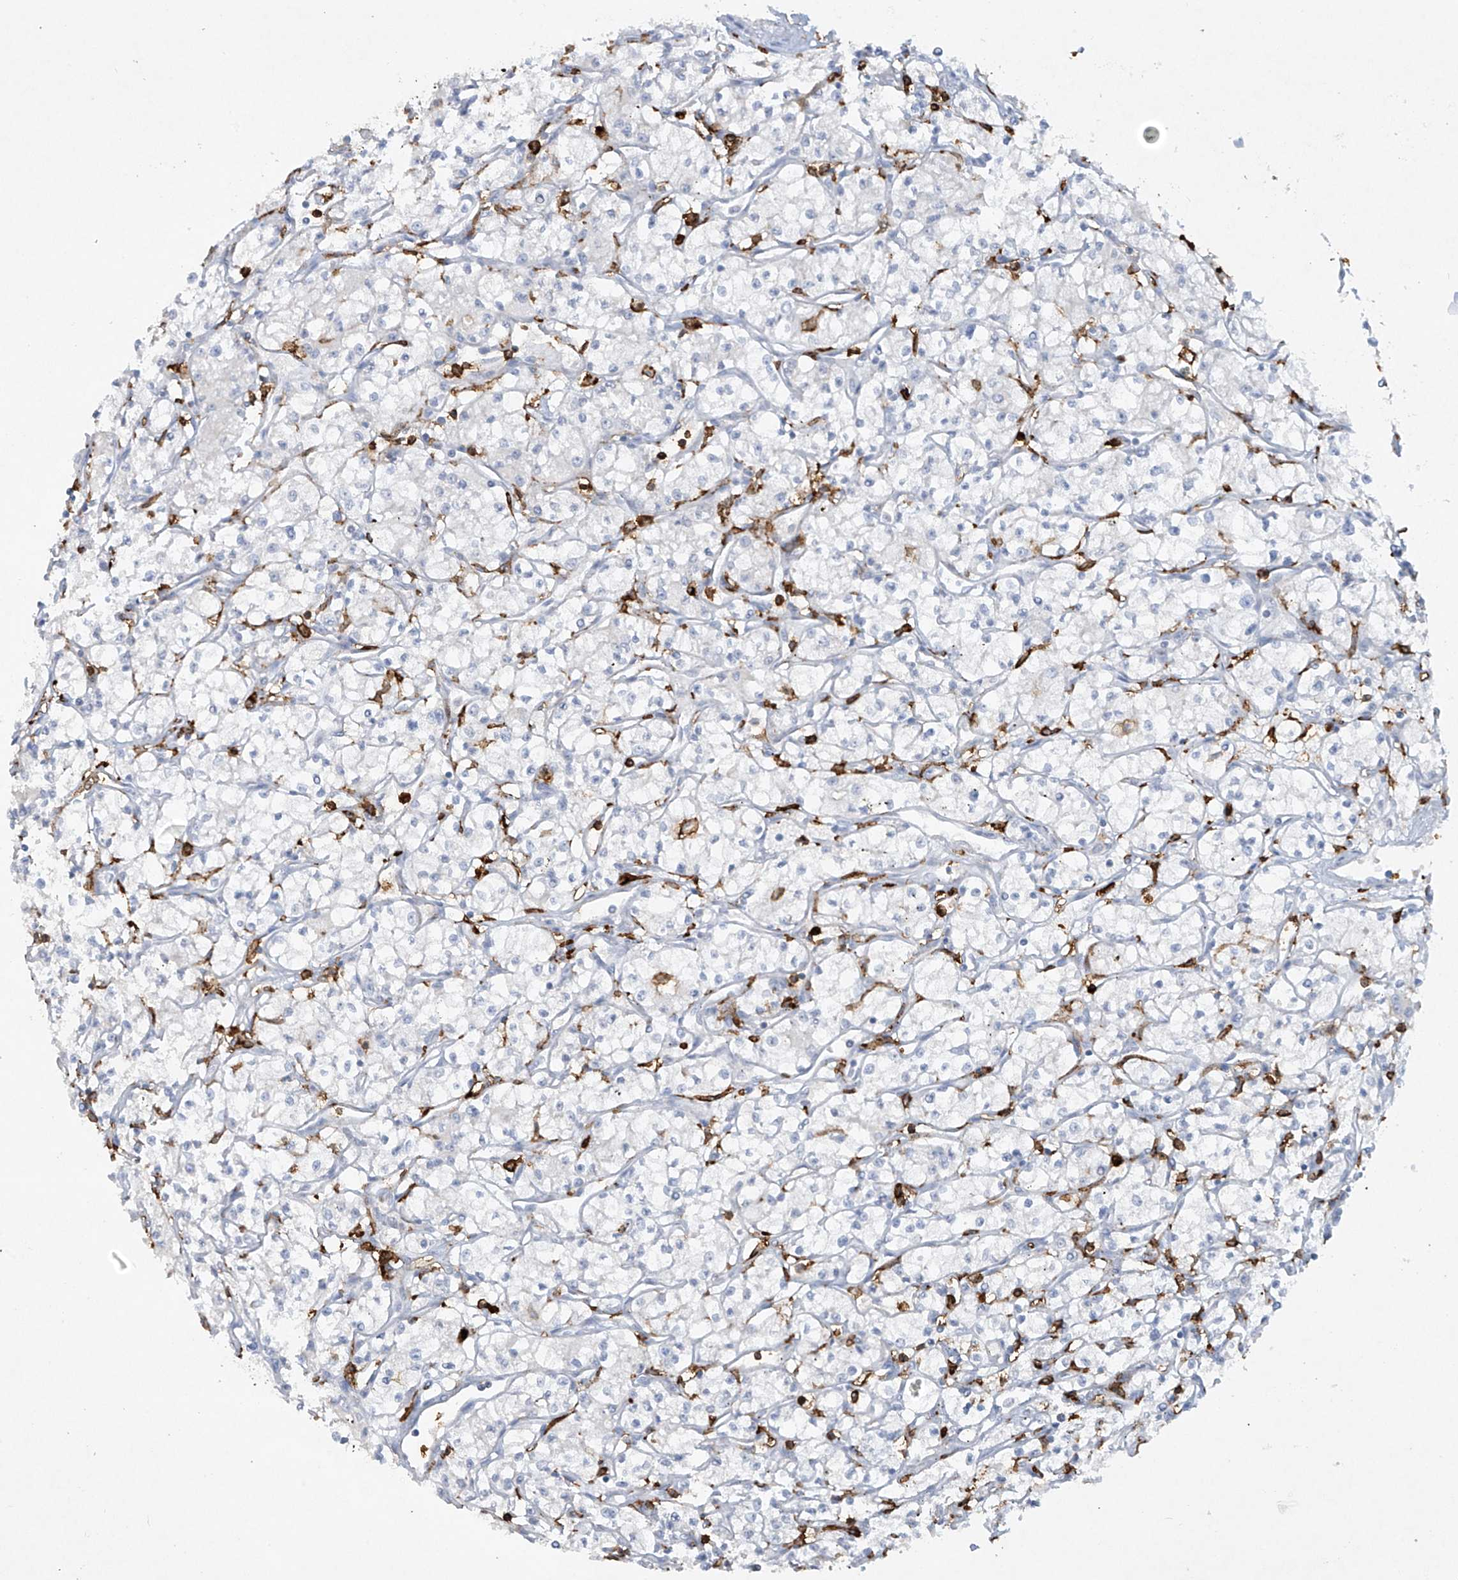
{"staining": {"intensity": "negative", "quantity": "none", "location": "none"}, "tissue": "renal cancer", "cell_type": "Tumor cells", "image_type": "cancer", "snomed": [{"axis": "morphology", "description": "Adenocarcinoma, NOS"}, {"axis": "topography", "description": "Kidney"}], "caption": "Tumor cells are negative for brown protein staining in renal cancer (adenocarcinoma).", "gene": "FCGR3A", "patient": {"sex": "male", "age": 59}}